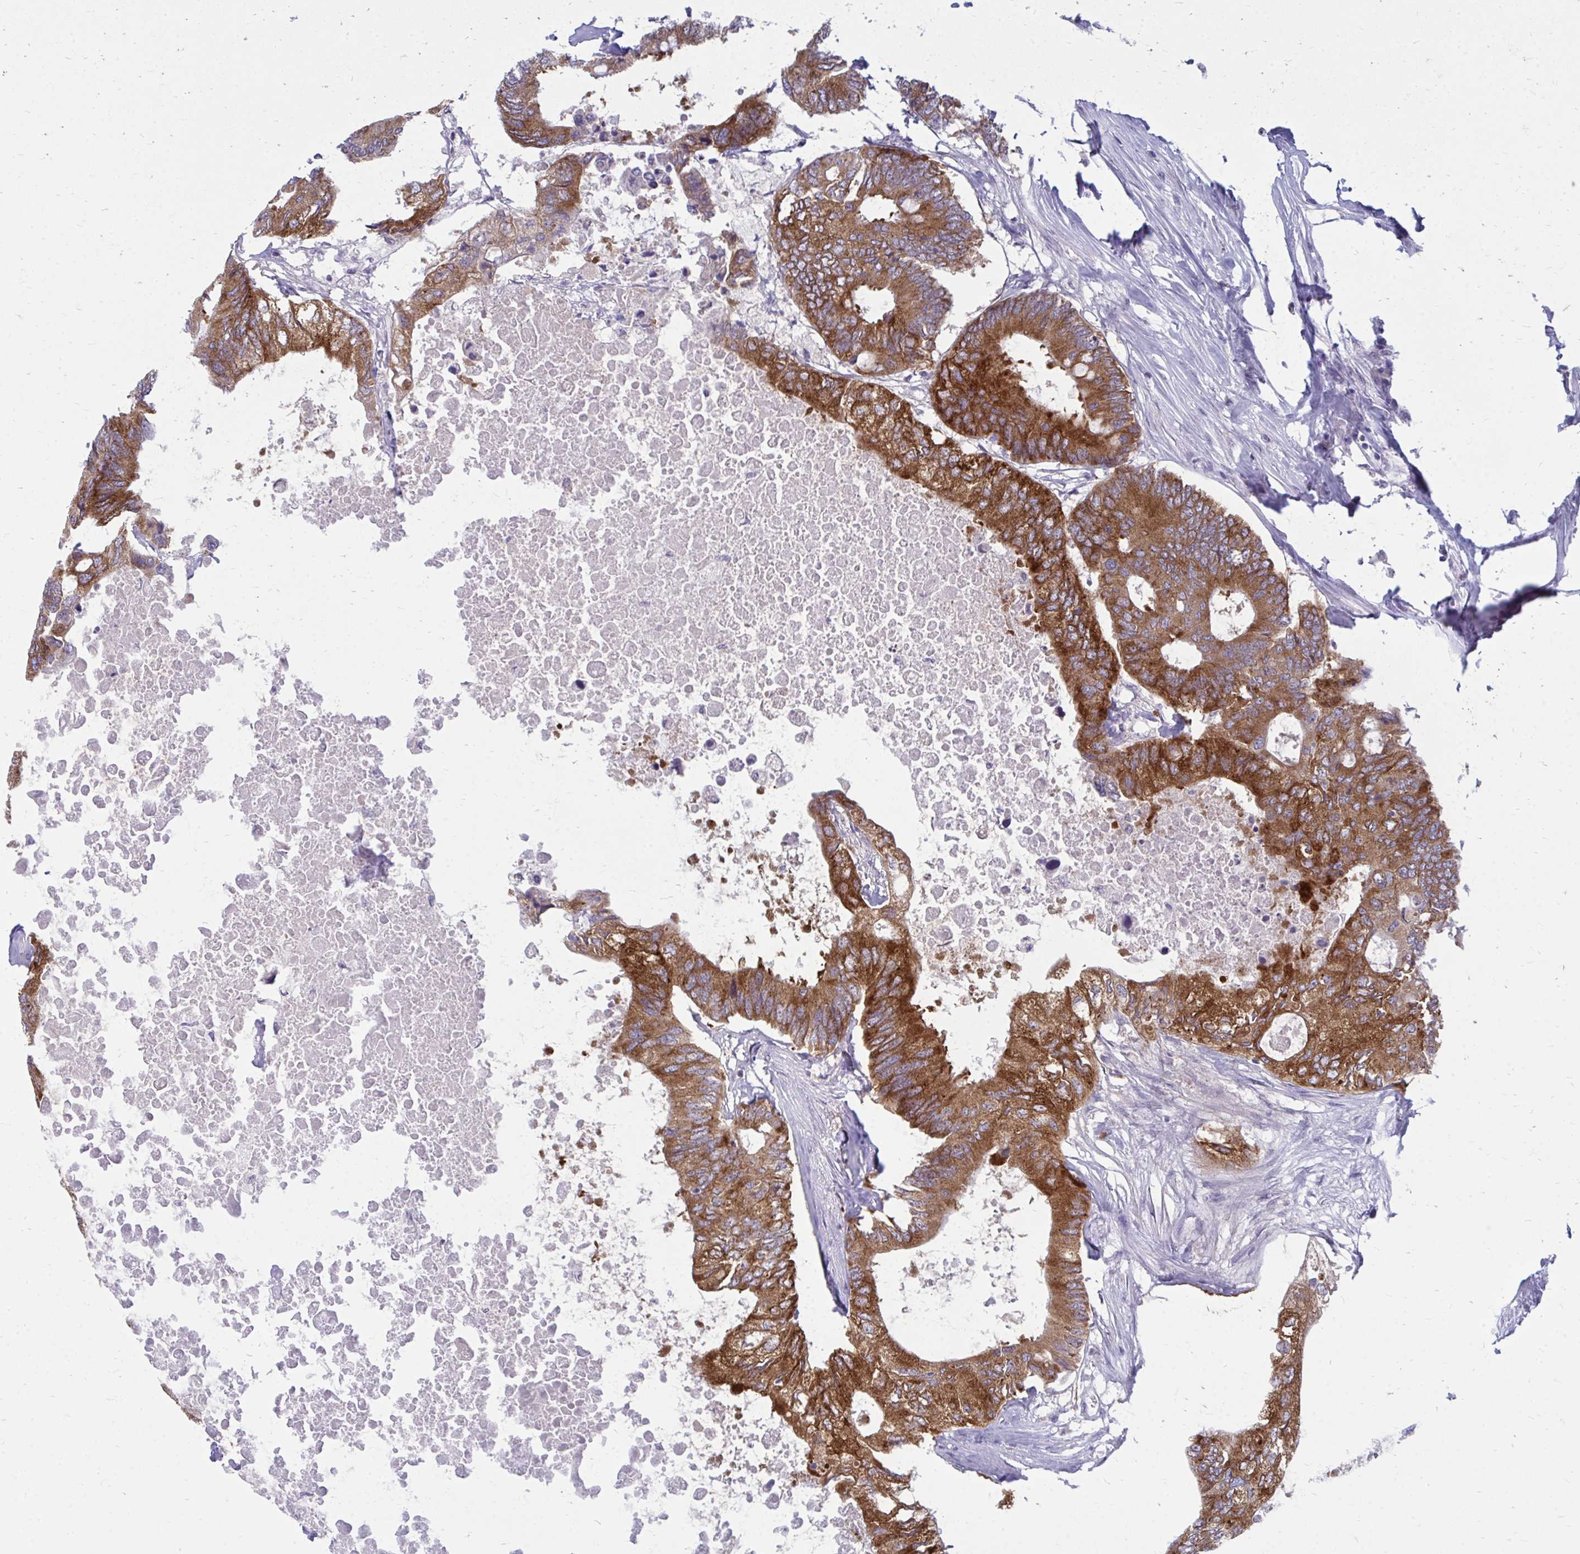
{"staining": {"intensity": "strong", "quantity": ">75%", "location": "cytoplasmic/membranous"}, "tissue": "colorectal cancer", "cell_type": "Tumor cells", "image_type": "cancer", "snomed": [{"axis": "morphology", "description": "Adenocarcinoma, NOS"}, {"axis": "topography", "description": "Colon"}], "caption": "Strong cytoplasmic/membranous protein positivity is identified in approximately >75% of tumor cells in adenocarcinoma (colorectal).", "gene": "ACSL5", "patient": {"sex": "male", "age": 71}}